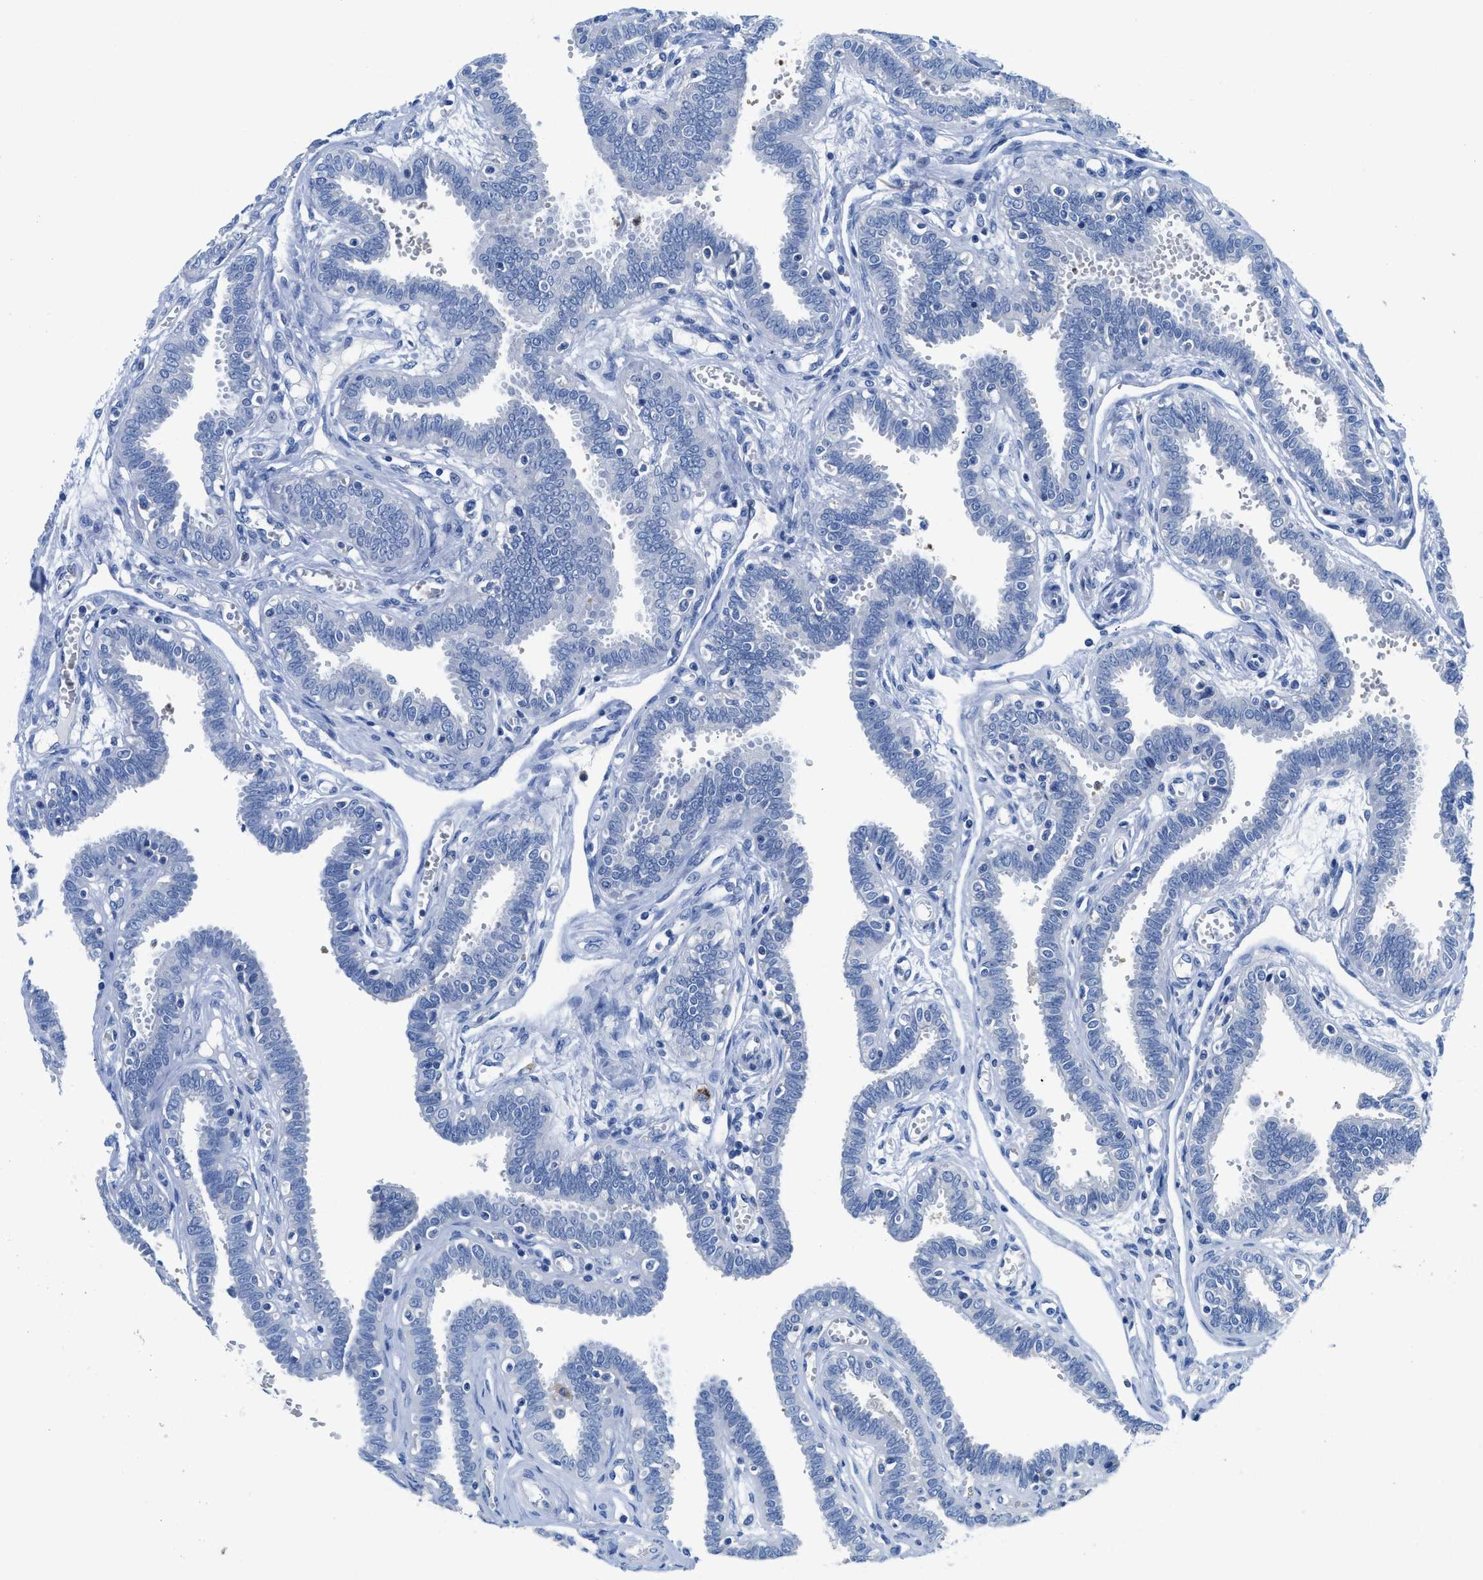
{"staining": {"intensity": "negative", "quantity": "none", "location": "none"}, "tissue": "fallopian tube", "cell_type": "Glandular cells", "image_type": "normal", "snomed": [{"axis": "morphology", "description": "Normal tissue, NOS"}, {"axis": "topography", "description": "Fallopian tube"}], "caption": "DAB (3,3'-diaminobenzidine) immunohistochemical staining of benign fallopian tube exhibits no significant positivity in glandular cells.", "gene": "NEB", "patient": {"sex": "female", "age": 32}}